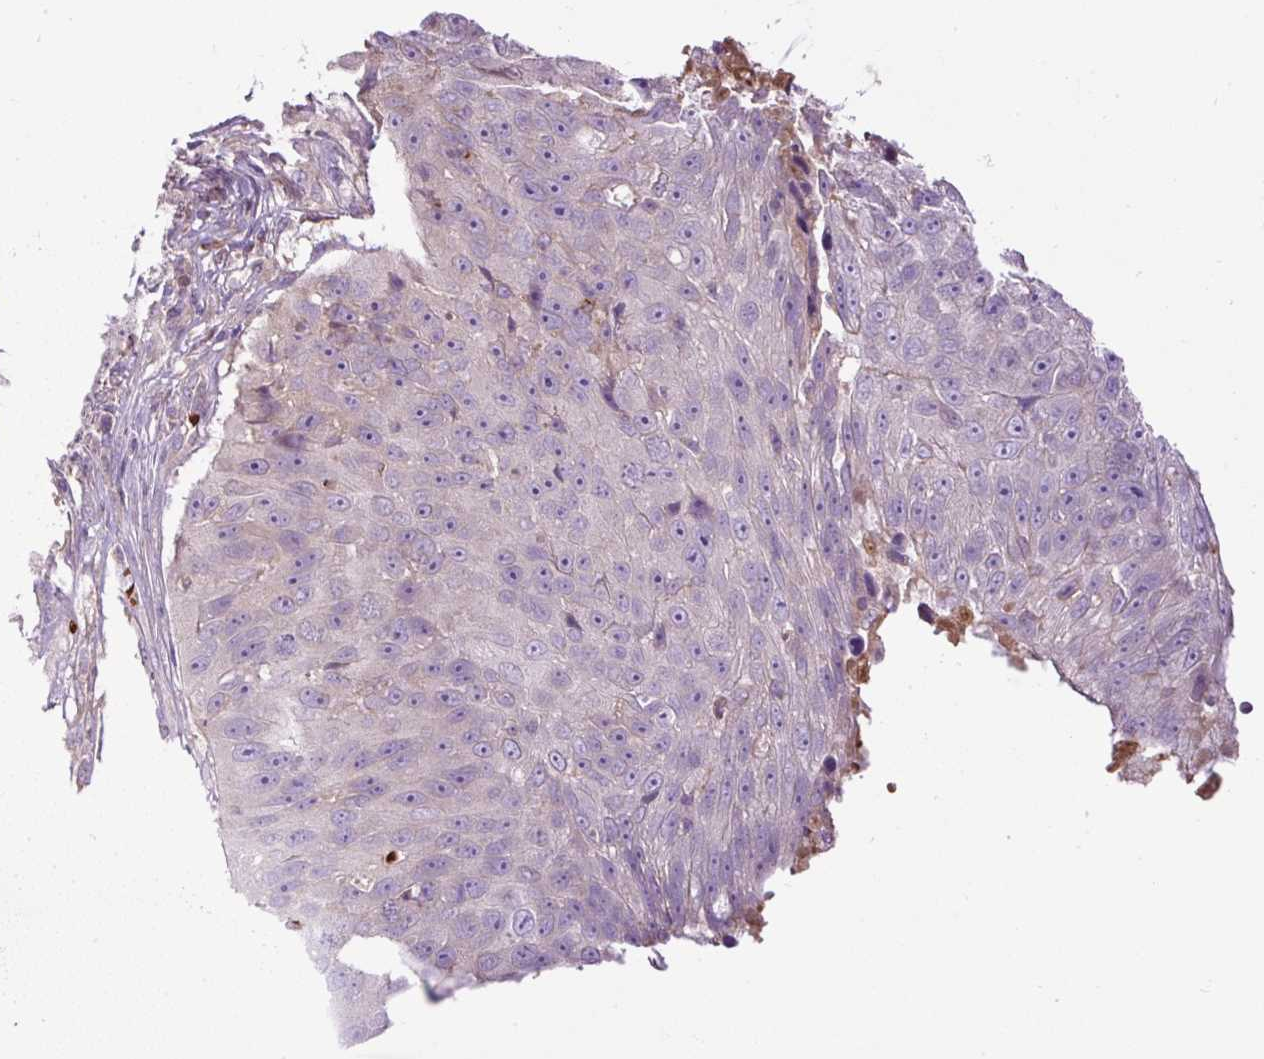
{"staining": {"intensity": "weak", "quantity": "<25%", "location": "cytoplasmic/membranous"}, "tissue": "skin cancer", "cell_type": "Tumor cells", "image_type": "cancer", "snomed": [{"axis": "morphology", "description": "Squamous cell carcinoma, NOS"}, {"axis": "topography", "description": "Skin"}], "caption": "IHC histopathology image of neoplastic tissue: human skin squamous cell carcinoma stained with DAB (3,3'-diaminobenzidine) reveals no significant protein staining in tumor cells.", "gene": "CXCL13", "patient": {"sex": "female", "age": 87}}